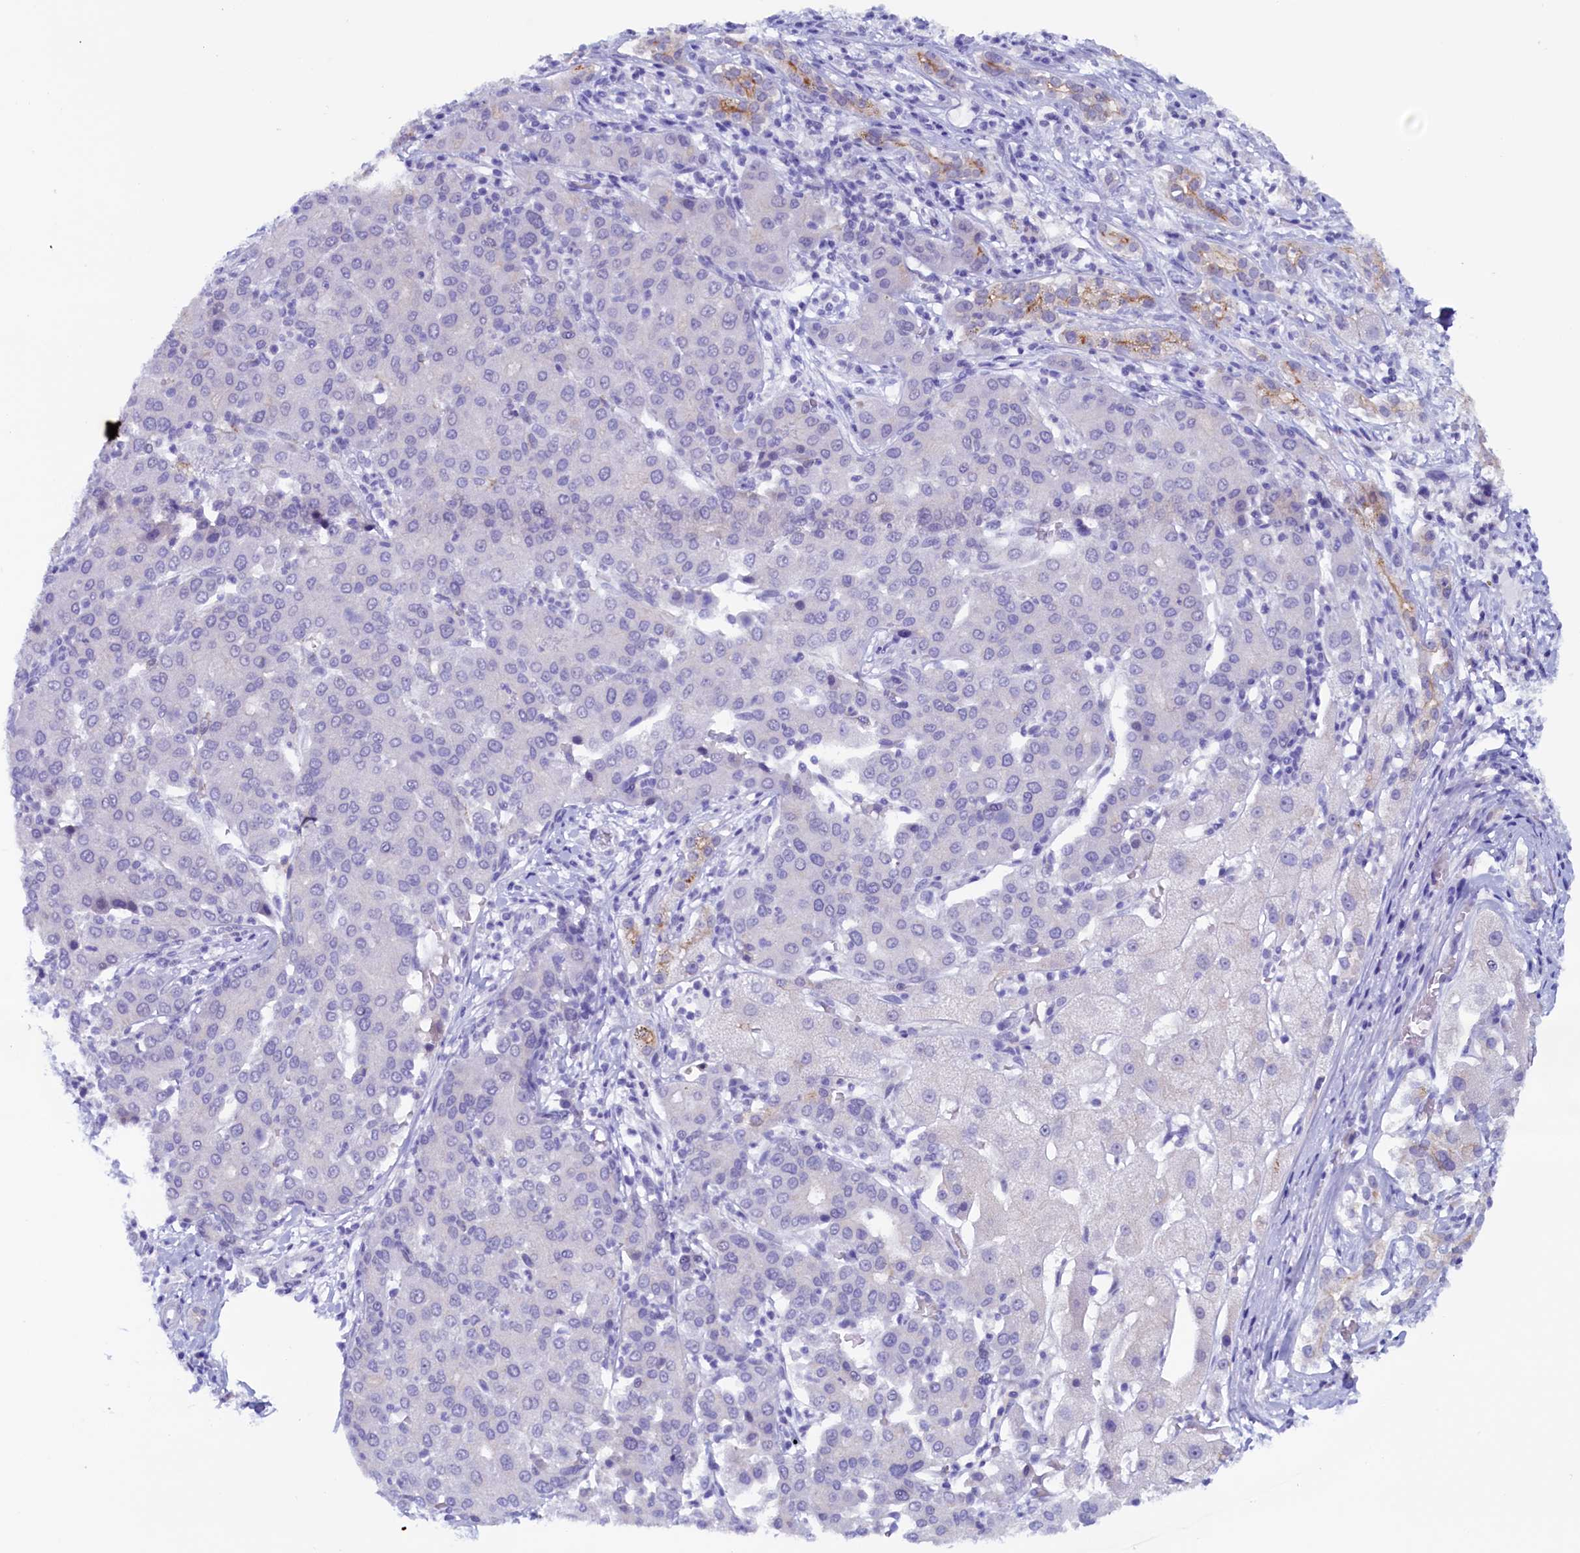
{"staining": {"intensity": "weak", "quantity": "<25%", "location": "cytoplasmic/membranous"}, "tissue": "liver cancer", "cell_type": "Tumor cells", "image_type": "cancer", "snomed": [{"axis": "morphology", "description": "Carcinoma, Hepatocellular, NOS"}, {"axis": "topography", "description": "Liver"}], "caption": "Immunohistochemistry (IHC) of human liver cancer (hepatocellular carcinoma) displays no expression in tumor cells. (DAB immunohistochemistry visualized using brightfield microscopy, high magnification).", "gene": "PACSIN3", "patient": {"sex": "male", "age": 65}}